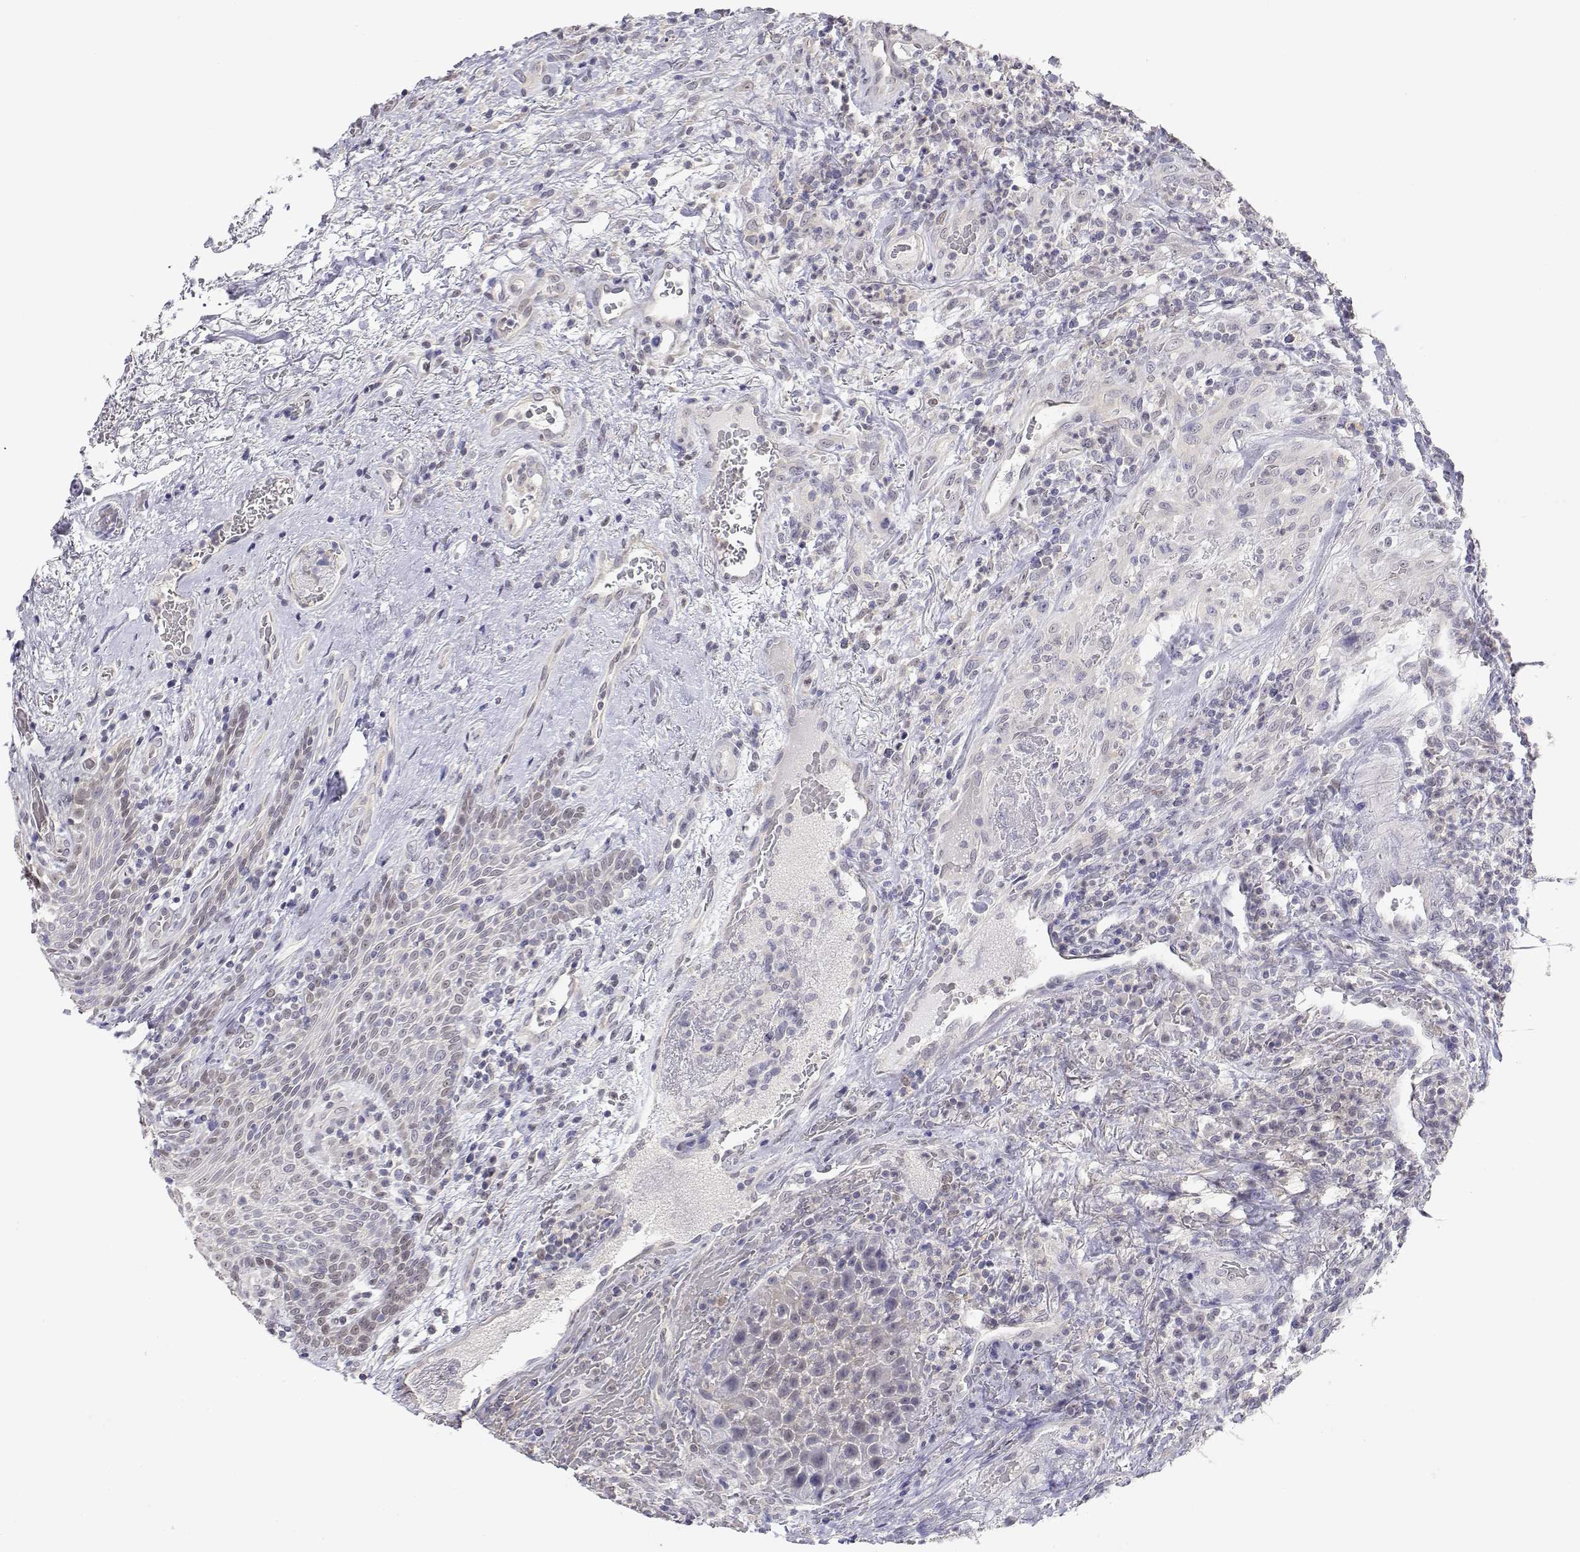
{"staining": {"intensity": "weak", "quantity": "<25%", "location": "cytoplasmic/membranous"}, "tissue": "head and neck cancer", "cell_type": "Tumor cells", "image_type": "cancer", "snomed": [{"axis": "morphology", "description": "Squamous cell carcinoma, NOS"}, {"axis": "topography", "description": "Head-Neck"}], "caption": "Head and neck cancer was stained to show a protein in brown. There is no significant staining in tumor cells. Brightfield microscopy of immunohistochemistry (IHC) stained with DAB (3,3'-diaminobenzidine) (brown) and hematoxylin (blue), captured at high magnification.", "gene": "ADA", "patient": {"sex": "male", "age": 69}}